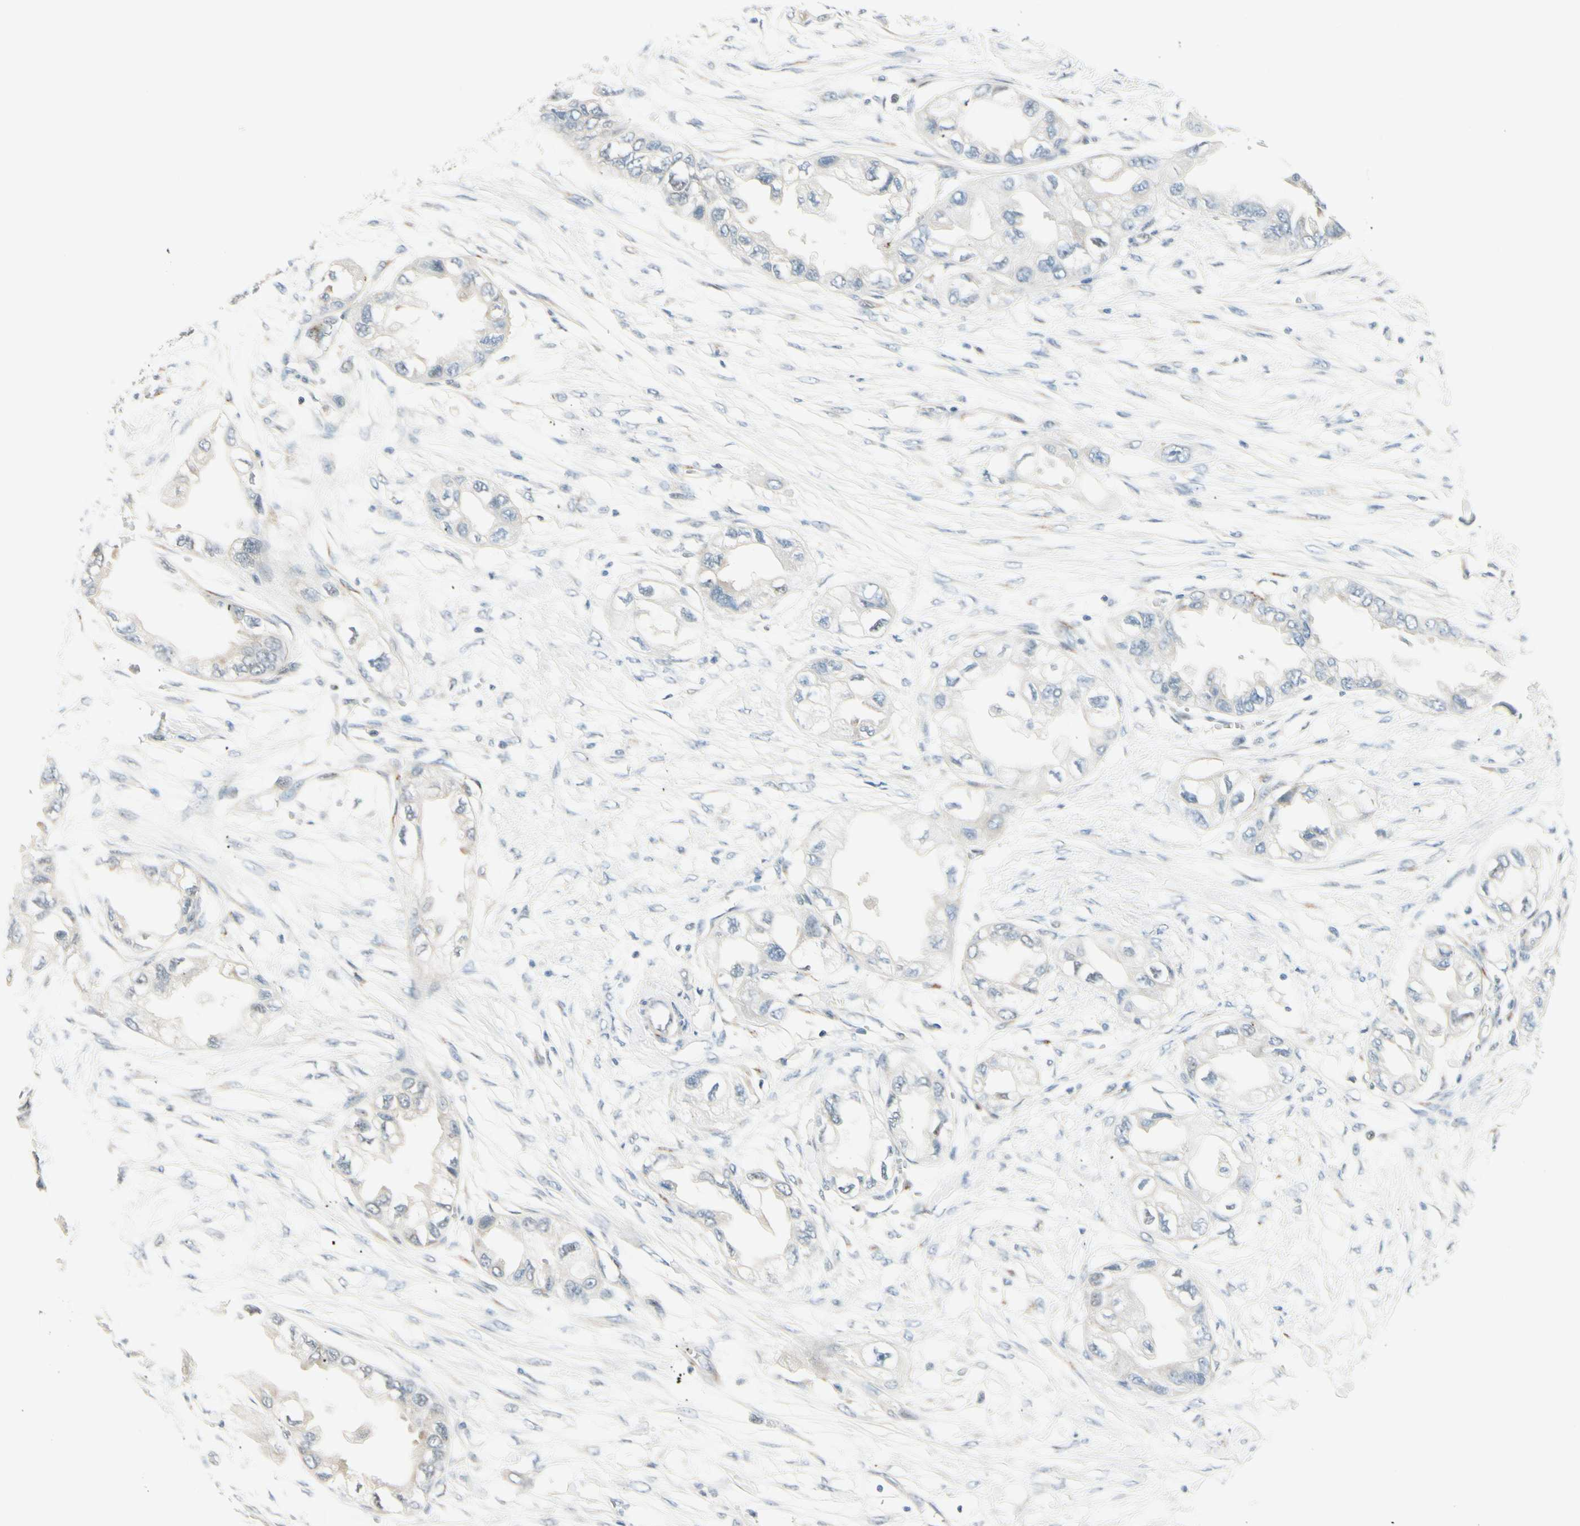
{"staining": {"intensity": "negative", "quantity": "none", "location": "none"}, "tissue": "endometrial cancer", "cell_type": "Tumor cells", "image_type": "cancer", "snomed": [{"axis": "morphology", "description": "Adenocarcinoma, NOS"}, {"axis": "topography", "description": "Endometrium"}], "caption": "High power microscopy image of an immunohistochemistry (IHC) histopathology image of endometrial adenocarcinoma, revealing no significant staining in tumor cells.", "gene": "B4GALNT1", "patient": {"sex": "female", "age": 67}}